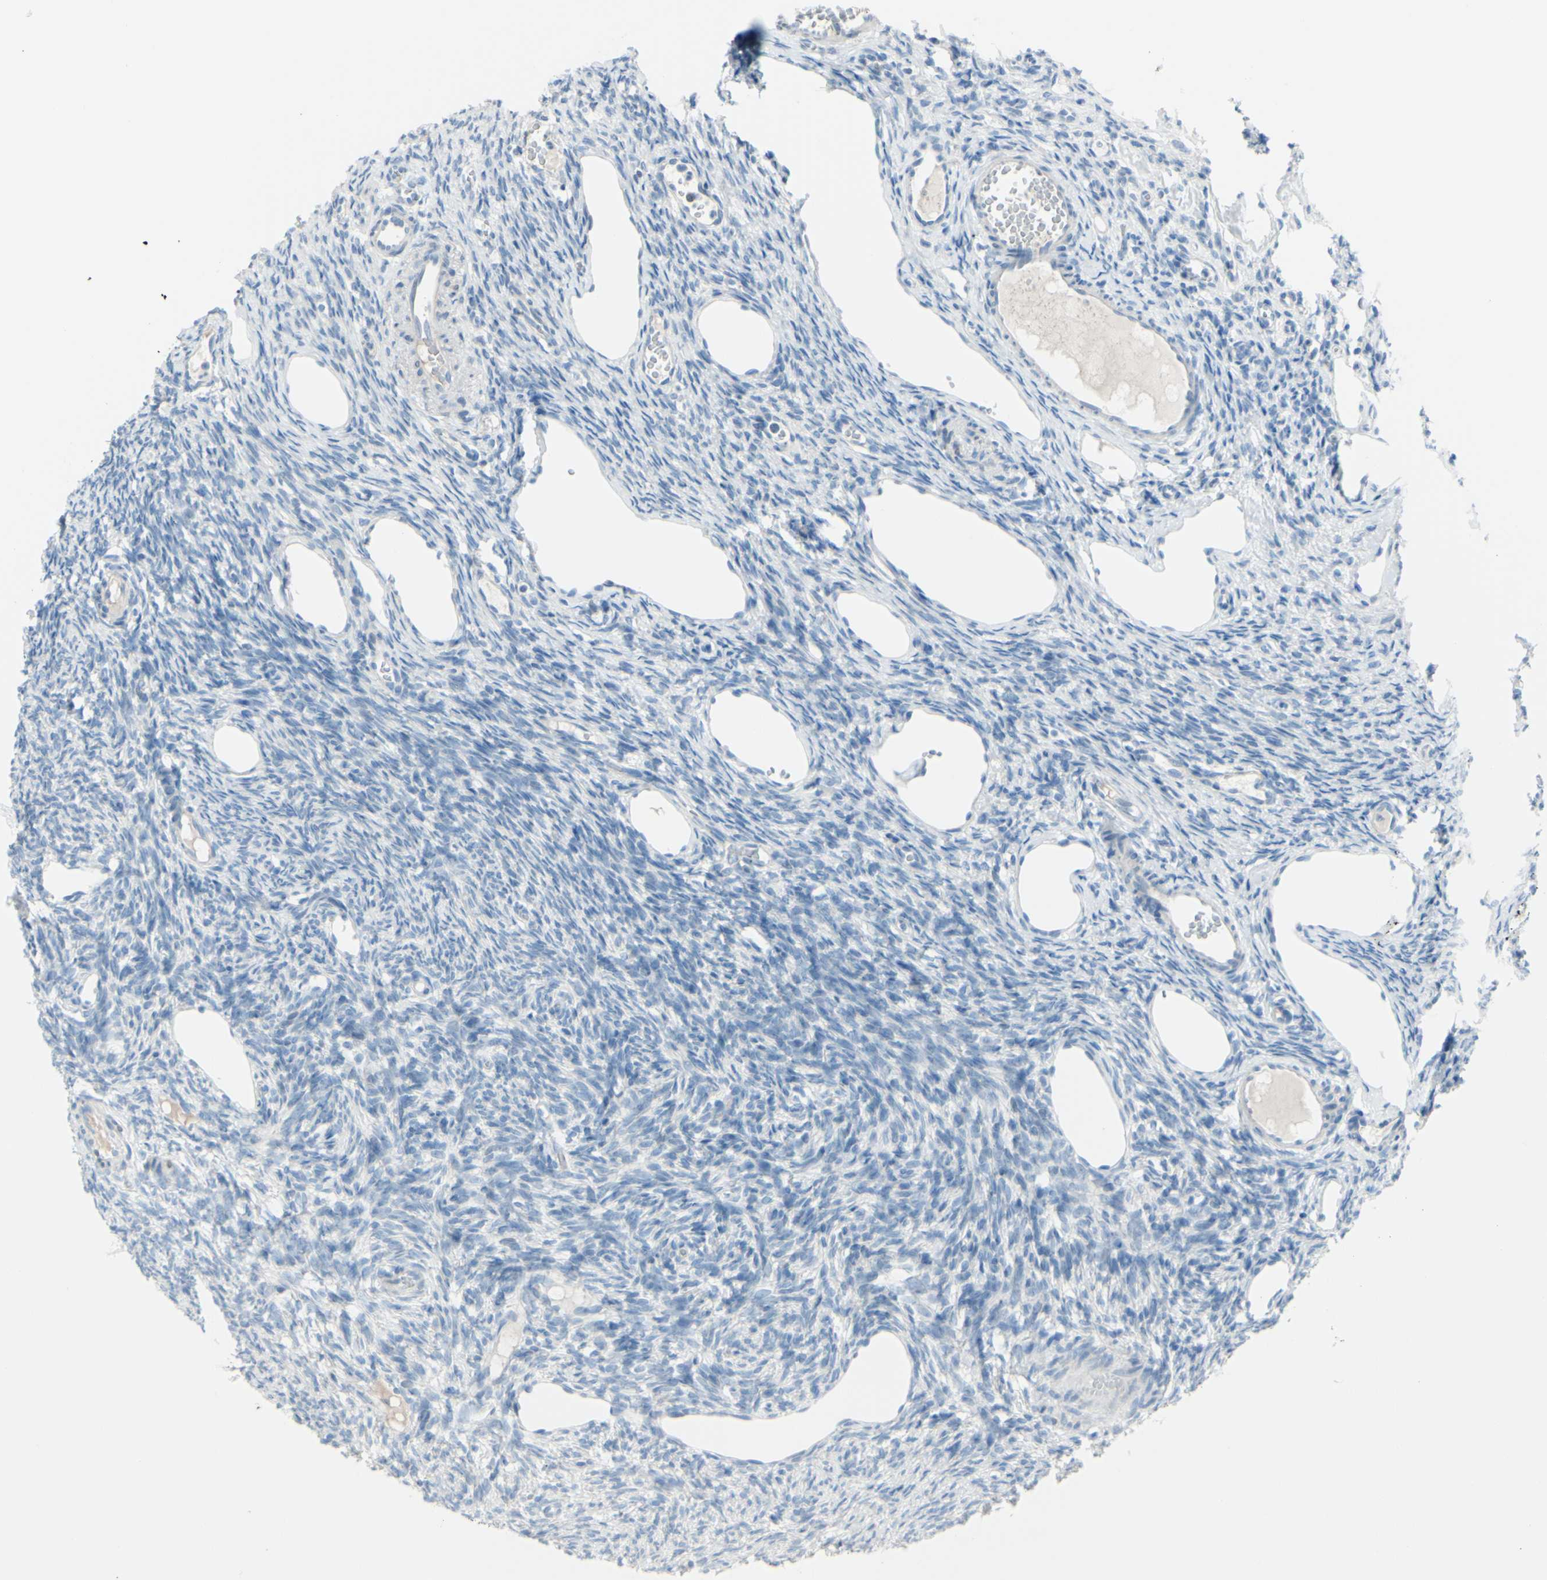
{"staining": {"intensity": "negative", "quantity": "none", "location": "none"}, "tissue": "ovary", "cell_type": "Ovarian stroma cells", "image_type": "normal", "snomed": [{"axis": "morphology", "description": "Normal tissue, NOS"}, {"axis": "topography", "description": "Ovary"}], "caption": "Immunohistochemistry histopathology image of benign ovary stained for a protein (brown), which reveals no positivity in ovarian stroma cells. The staining was performed using DAB to visualize the protein expression in brown, while the nuclei were stained in blue with hematoxylin (Magnification: 20x).", "gene": "TFPI2", "patient": {"sex": "female", "age": 33}}